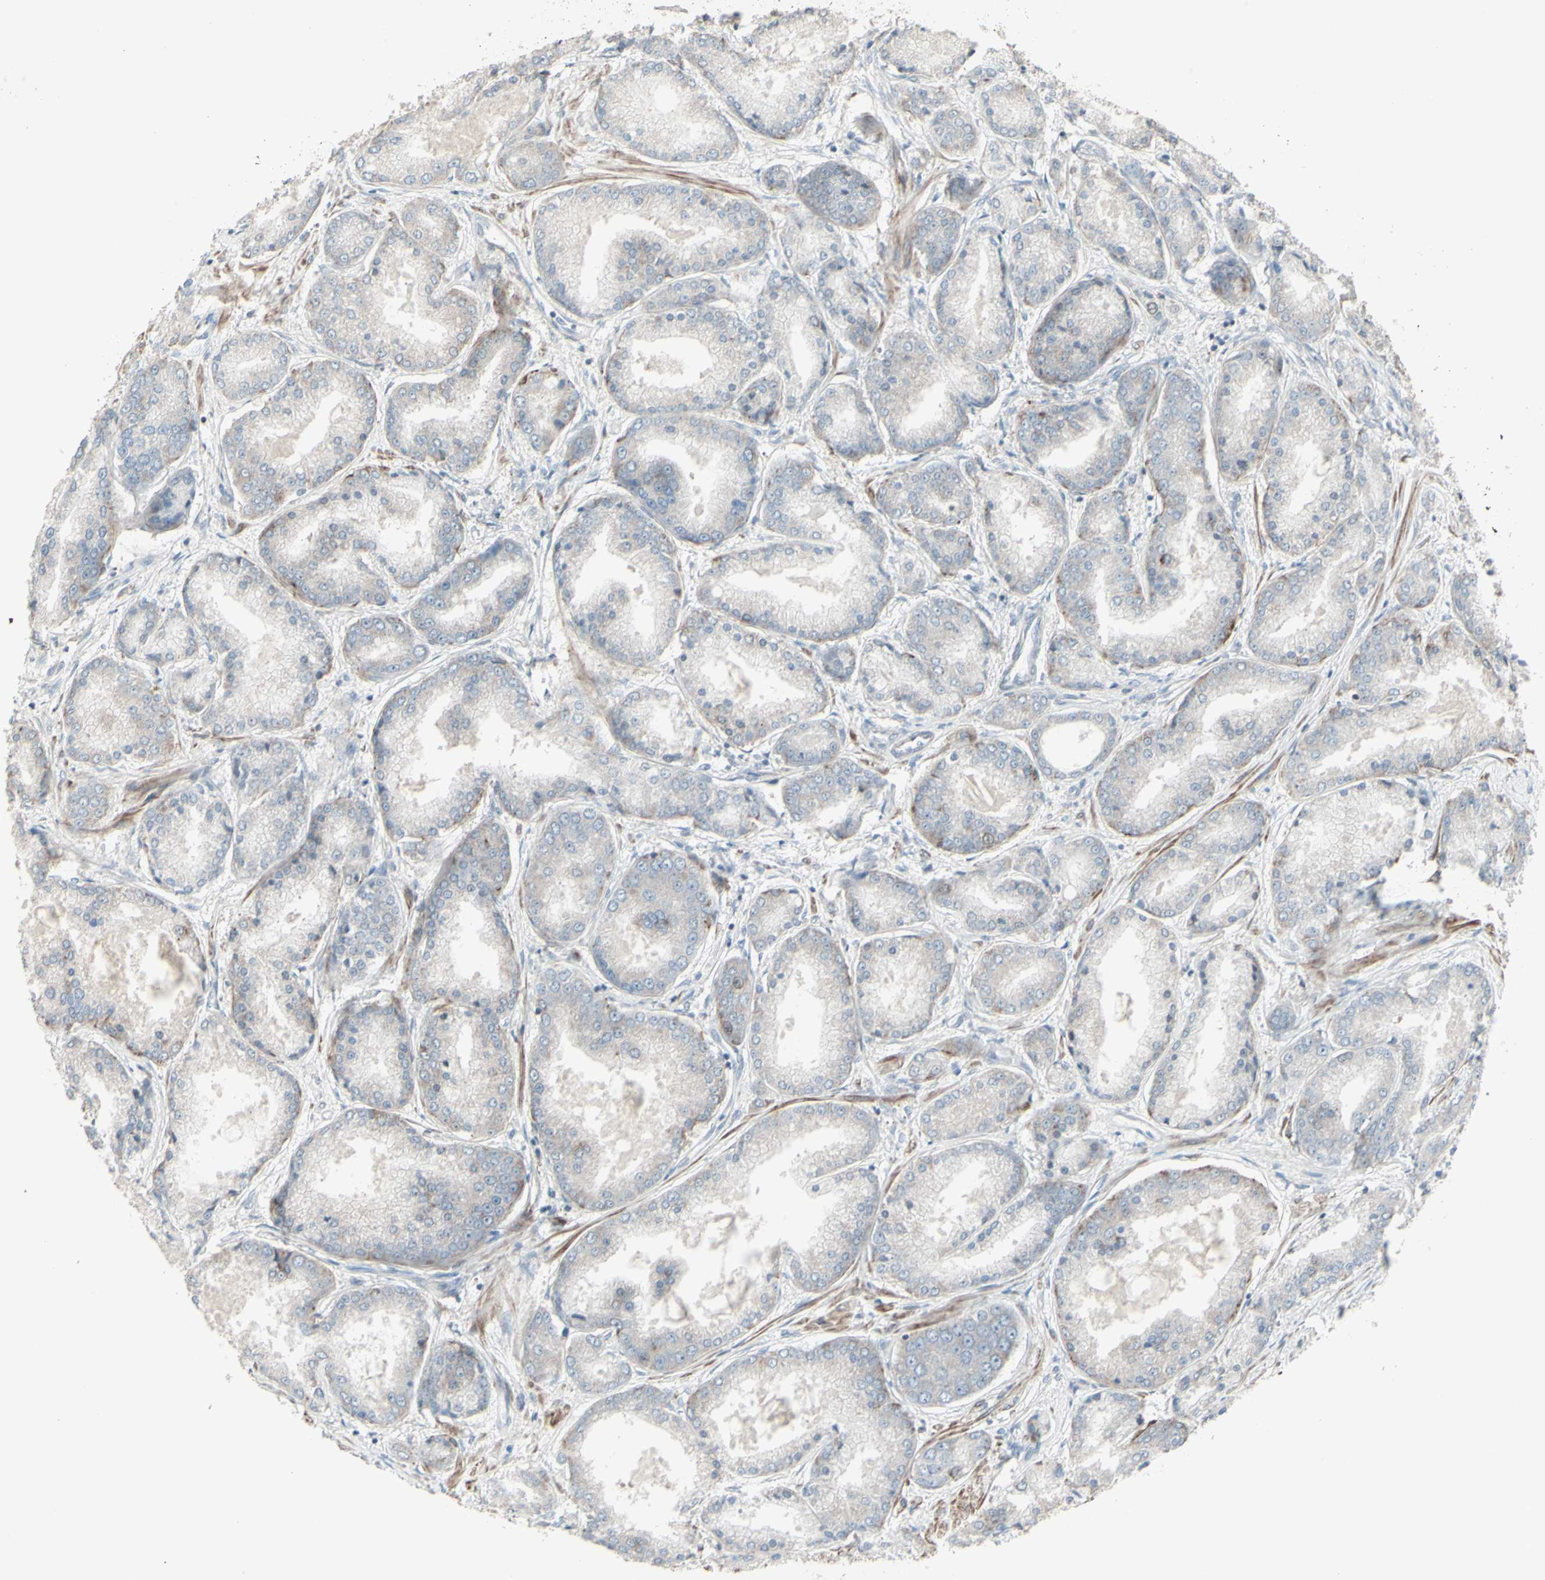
{"staining": {"intensity": "weak", "quantity": "25%-75%", "location": "cytoplasmic/membranous"}, "tissue": "prostate cancer", "cell_type": "Tumor cells", "image_type": "cancer", "snomed": [{"axis": "morphology", "description": "Adenocarcinoma, High grade"}, {"axis": "topography", "description": "Prostate"}], "caption": "The histopathology image shows immunohistochemical staining of prostate cancer. There is weak cytoplasmic/membranous staining is present in approximately 25%-75% of tumor cells.", "gene": "GMNN", "patient": {"sex": "male", "age": 59}}